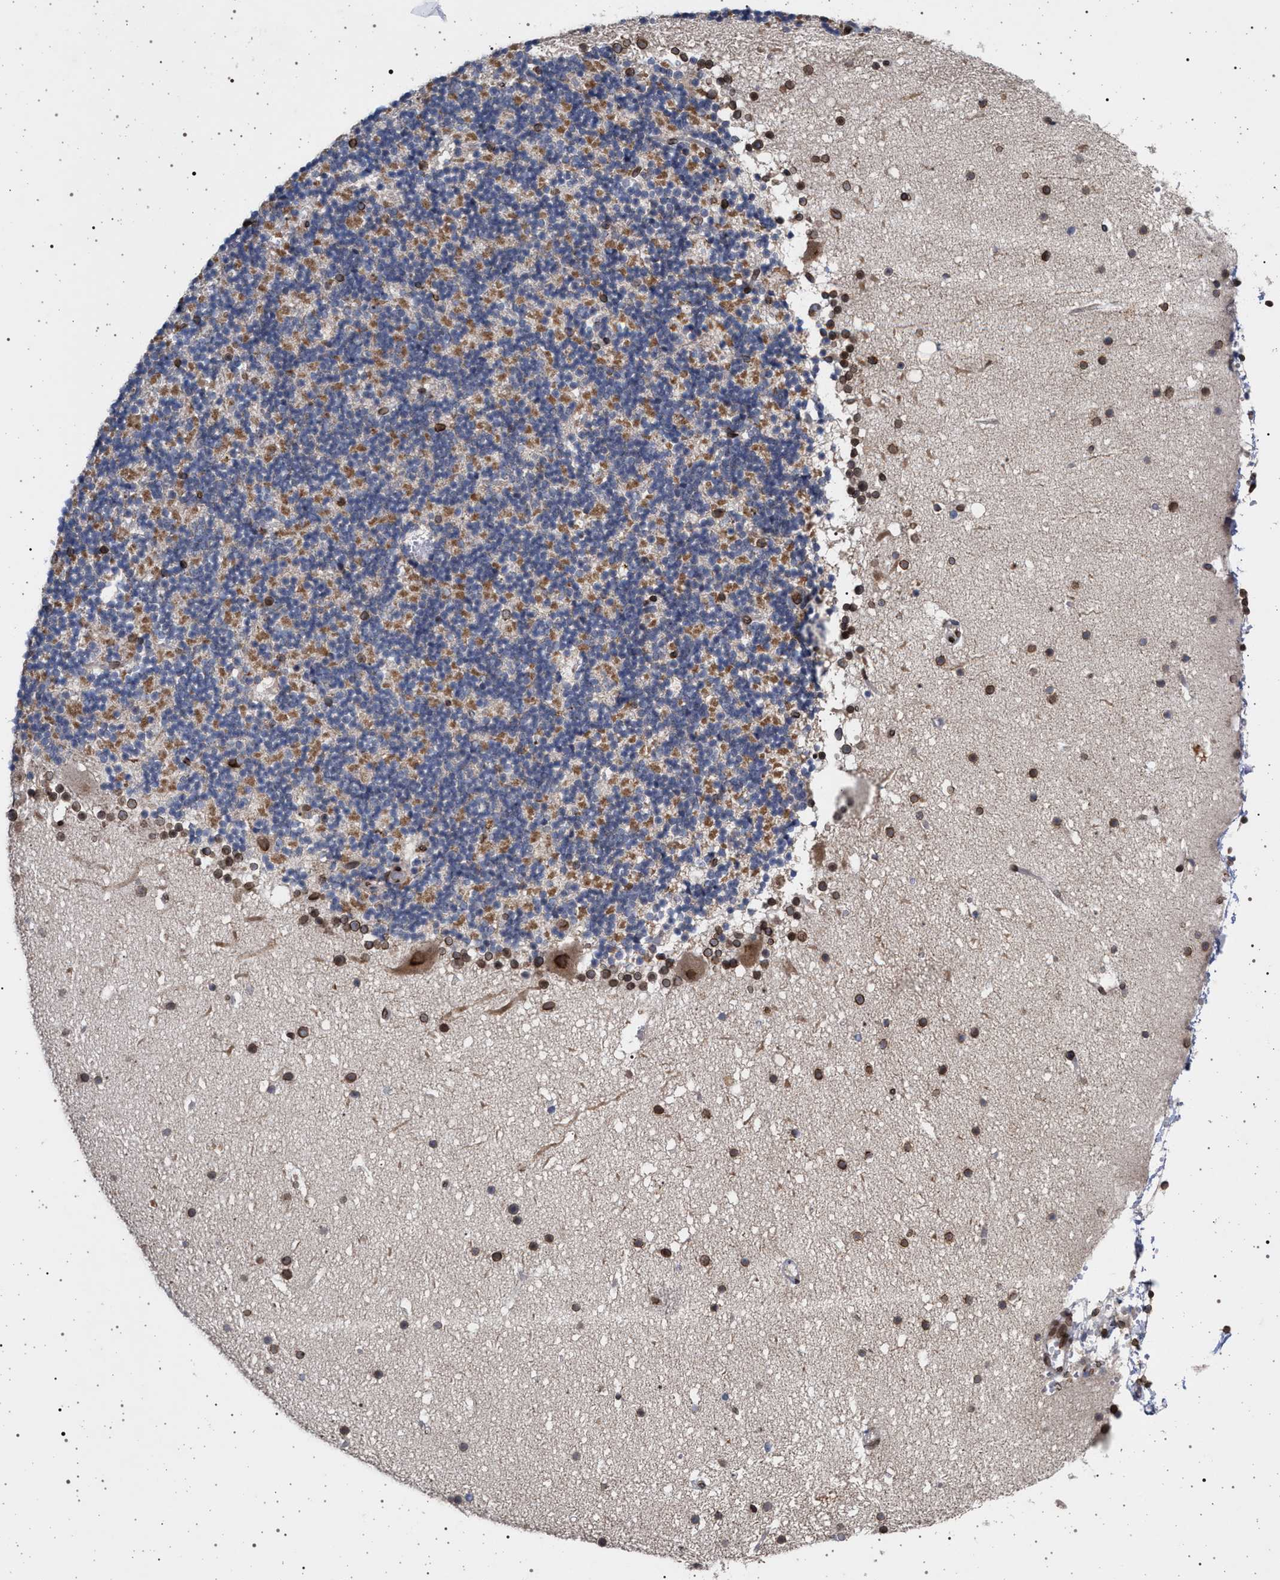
{"staining": {"intensity": "moderate", "quantity": "<25%", "location": "cytoplasmic/membranous"}, "tissue": "cerebellum", "cell_type": "Cells in granular layer", "image_type": "normal", "snomed": [{"axis": "morphology", "description": "Normal tissue, NOS"}, {"axis": "topography", "description": "Cerebellum"}], "caption": "A high-resolution photomicrograph shows immunohistochemistry staining of normal cerebellum, which displays moderate cytoplasmic/membranous expression in about <25% of cells in granular layer. Immunohistochemistry stains the protein of interest in brown and the nuclei are stained blue.", "gene": "ING2", "patient": {"sex": "male", "age": 57}}